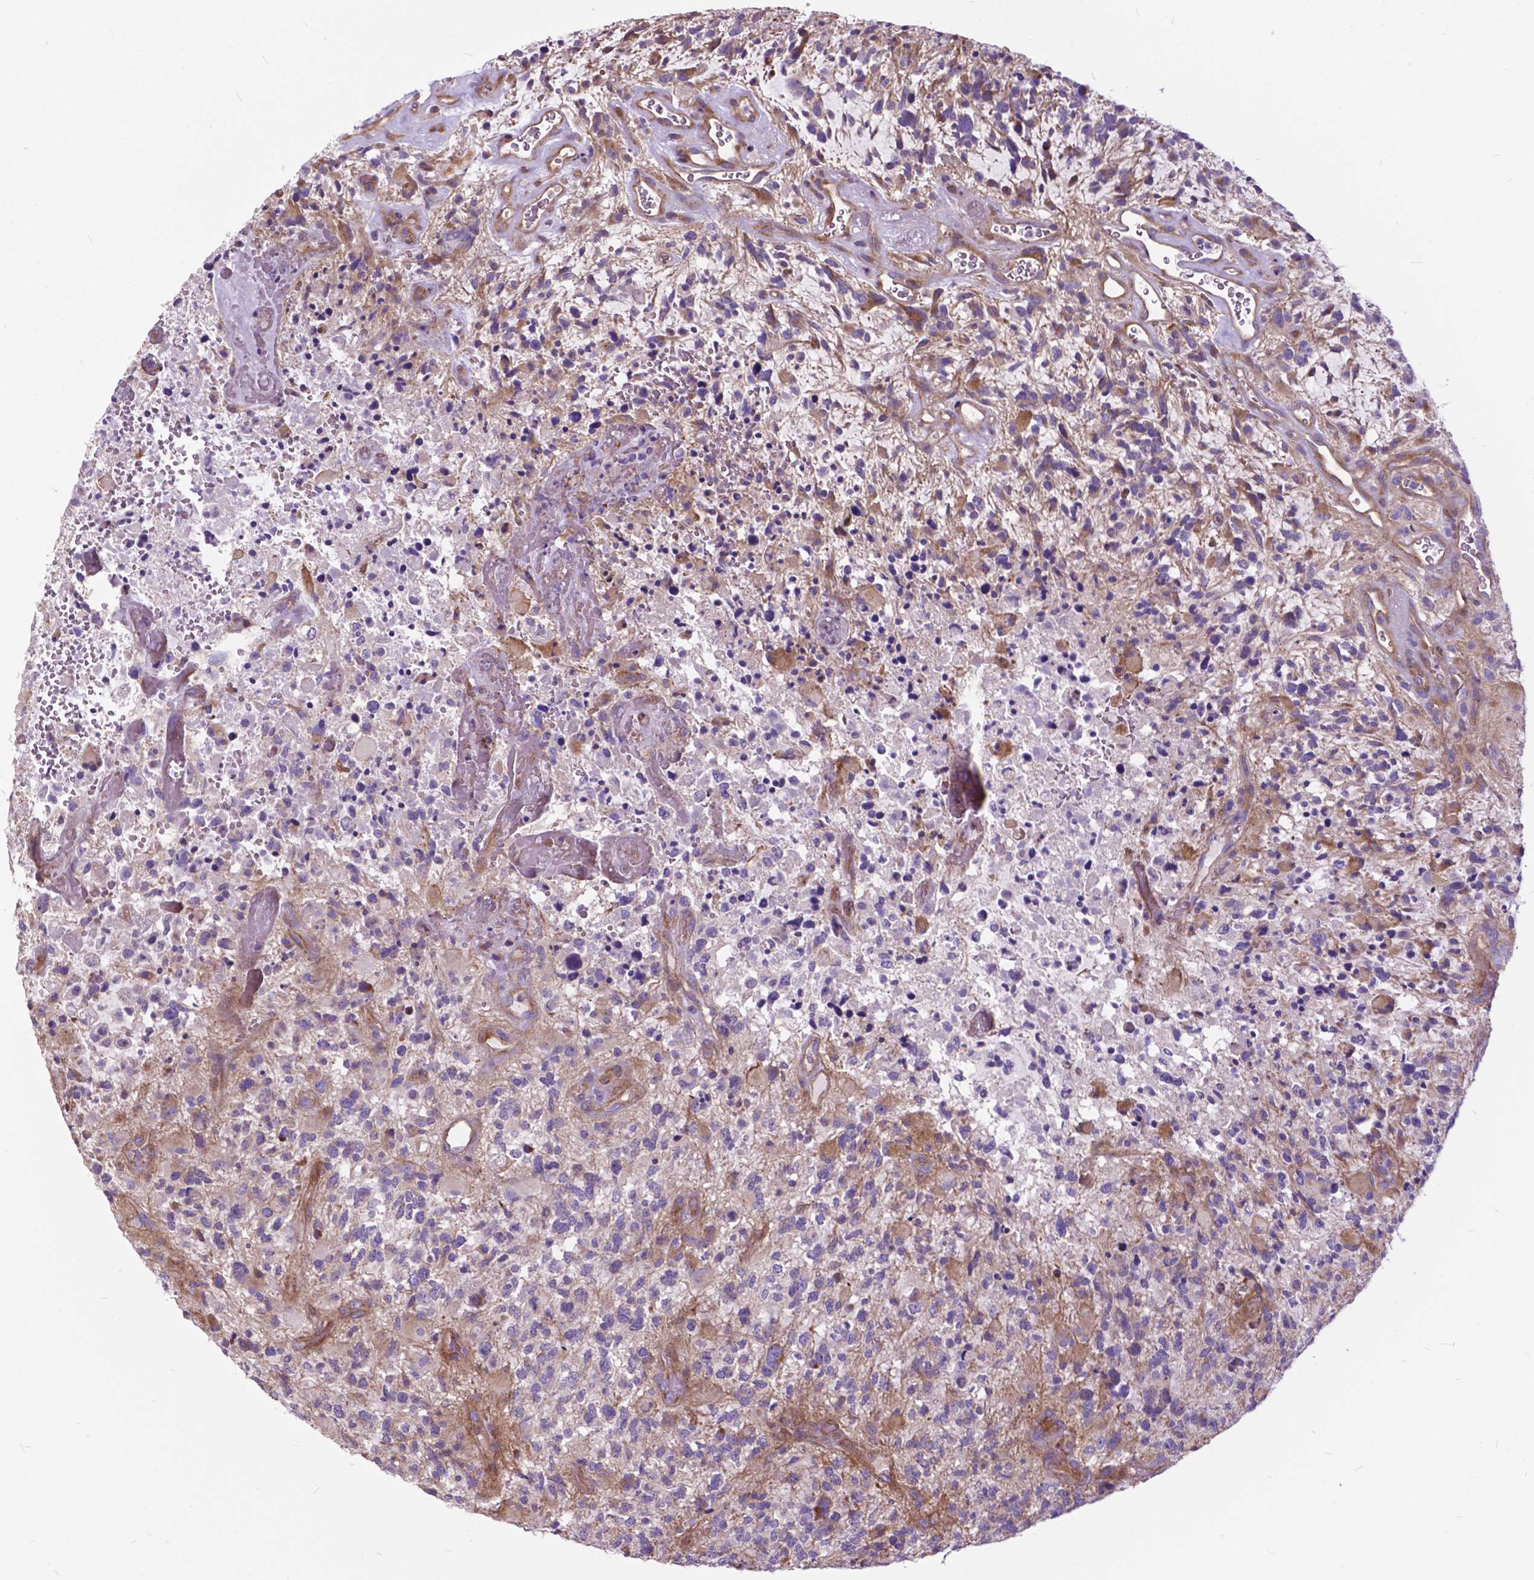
{"staining": {"intensity": "negative", "quantity": "none", "location": "none"}, "tissue": "glioma", "cell_type": "Tumor cells", "image_type": "cancer", "snomed": [{"axis": "morphology", "description": "Glioma, malignant, High grade"}, {"axis": "topography", "description": "Brain"}], "caption": "This is a histopathology image of immunohistochemistry (IHC) staining of malignant glioma (high-grade), which shows no staining in tumor cells.", "gene": "FLT4", "patient": {"sex": "female", "age": 71}}